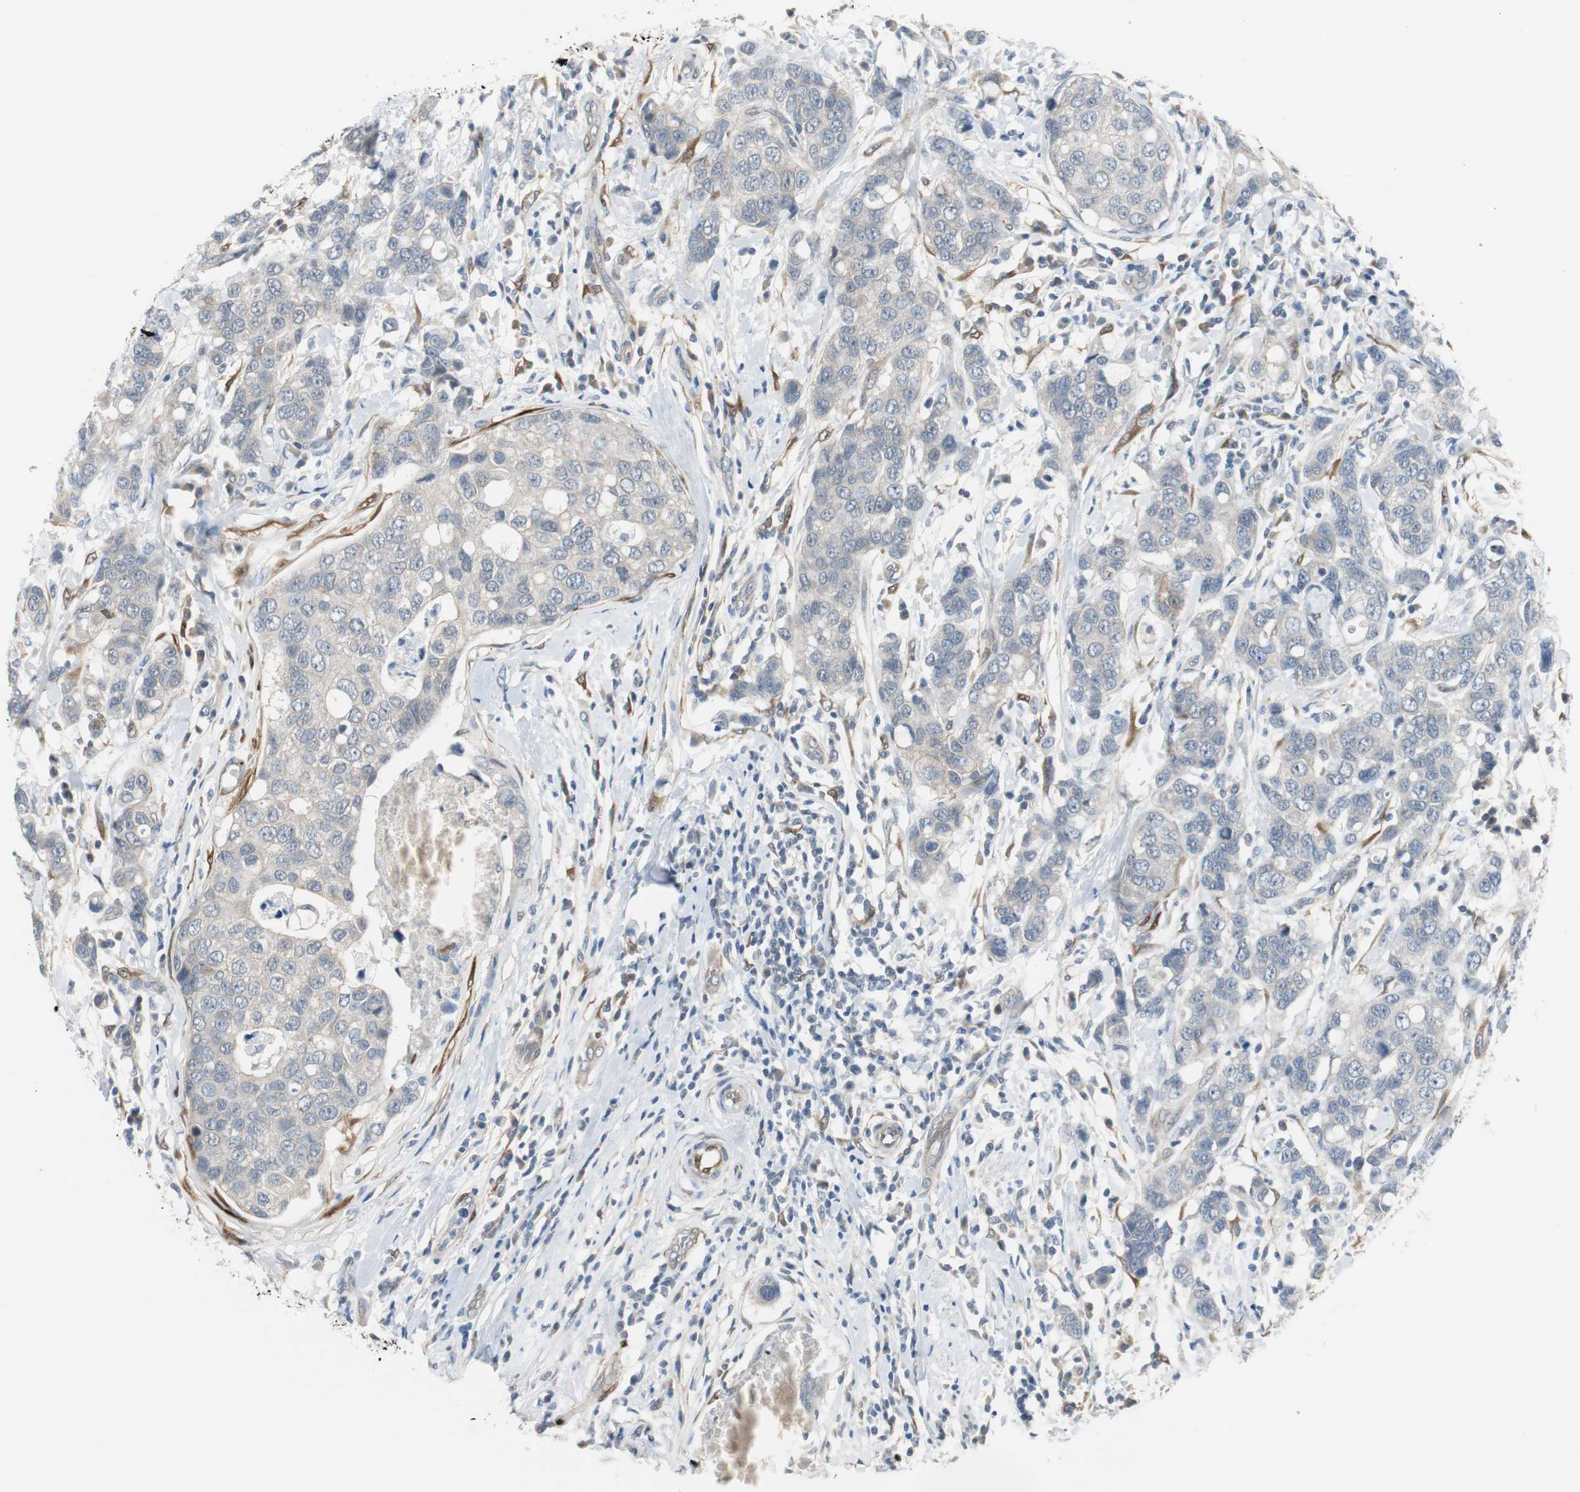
{"staining": {"intensity": "weak", "quantity": "<25%", "location": "cytoplasmic/membranous"}, "tissue": "breast cancer", "cell_type": "Tumor cells", "image_type": "cancer", "snomed": [{"axis": "morphology", "description": "Duct carcinoma"}, {"axis": "topography", "description": "Breast"}], "caption": "An image of human breast invasive ductal carcinoma is negative for staining in tumor cells.", "gene": "FHL2", "patient": {"sex": "female", "age": 27}}